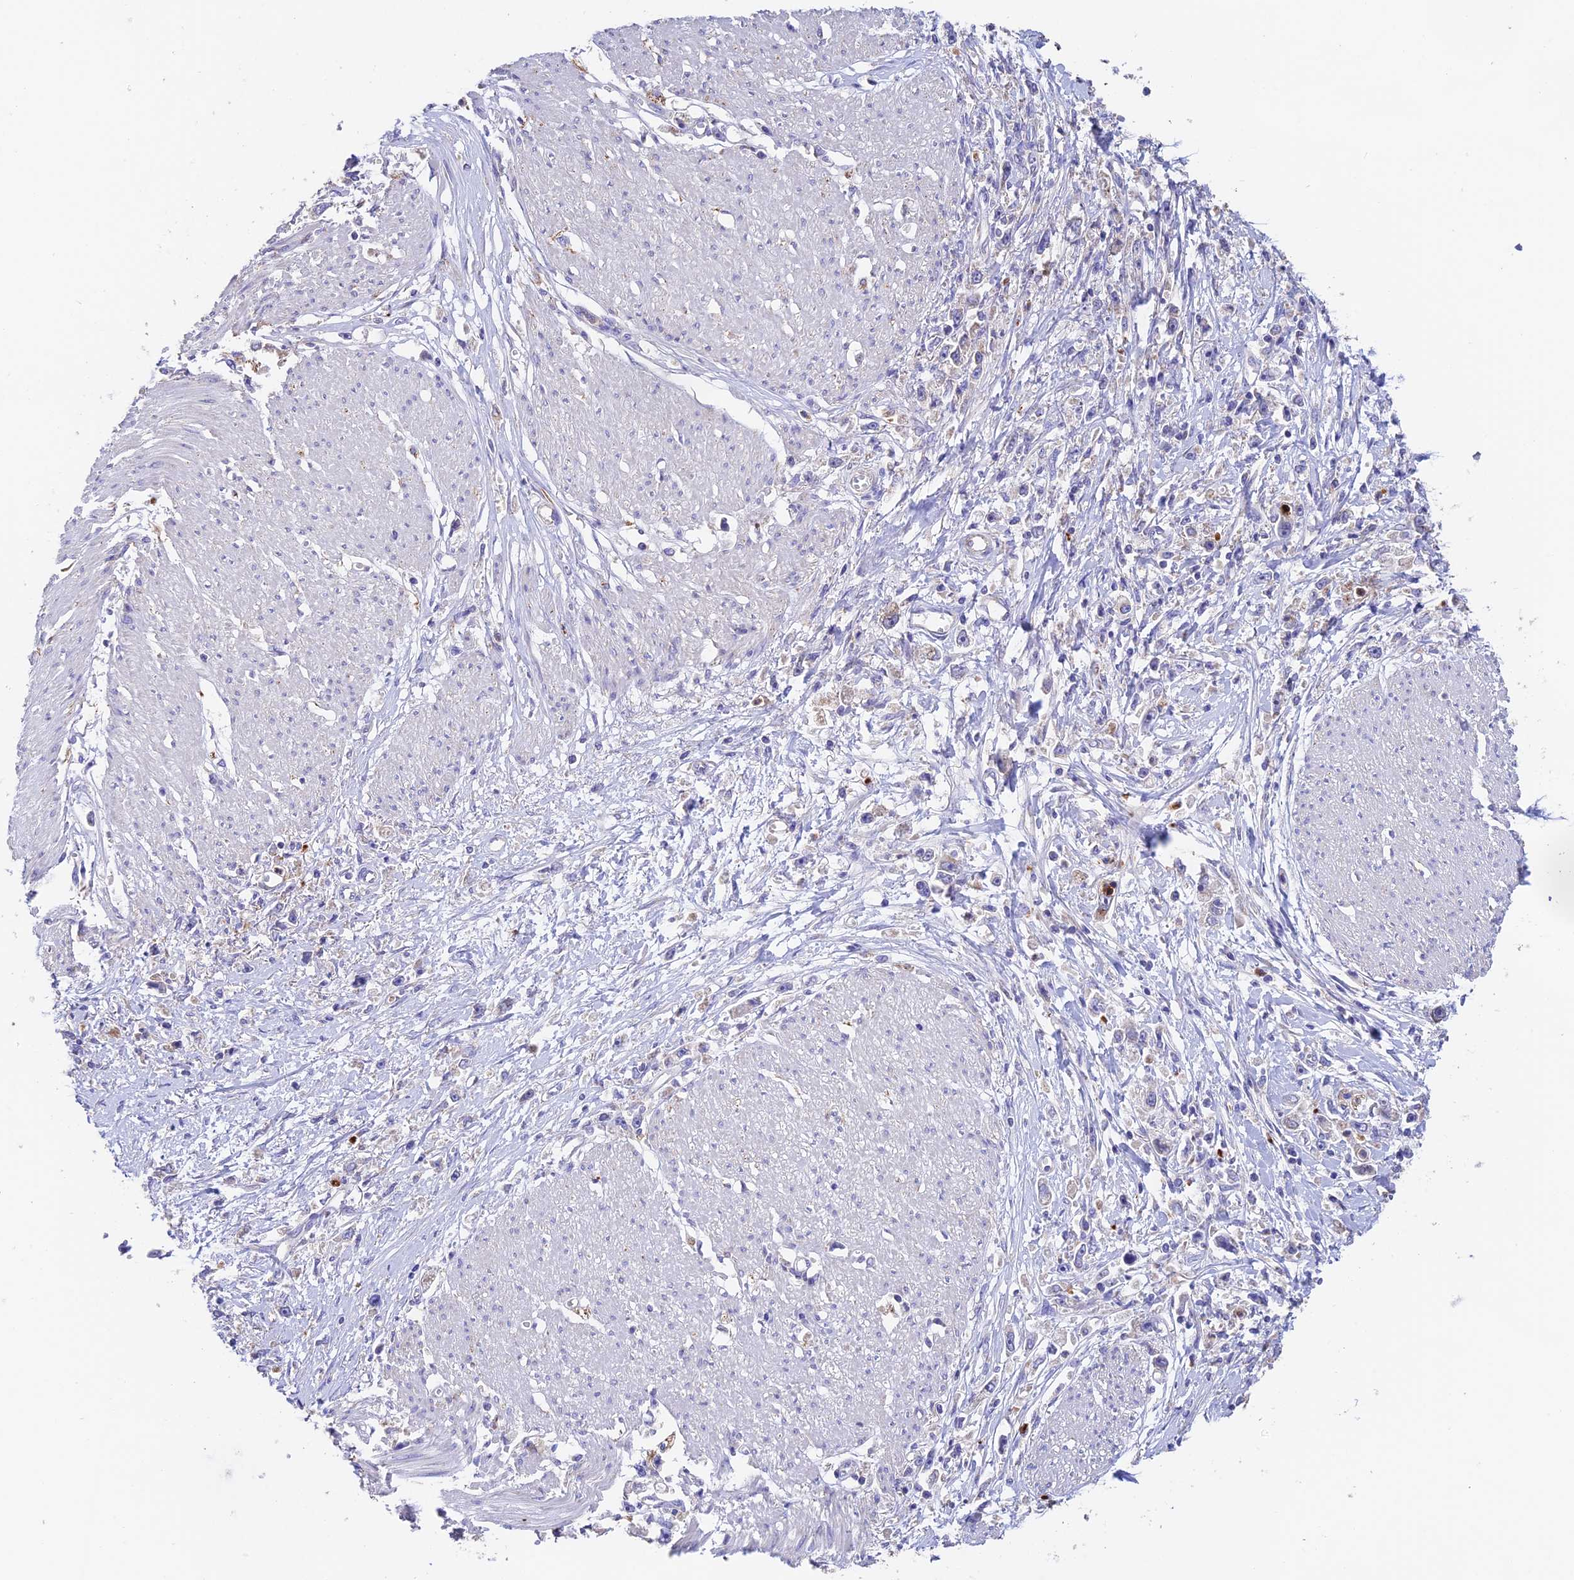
{"staining": {"intensity": "negative", "quantity": "none", "location": "none"}, "tissue": "stomach cancer", "cell_type": "Tumor cells", "image_type": "cancer", "snomed": [{"axis": "morphology", "description": "Adenocarcinoma, NOS"}, {"axis": "topography", "description": "Stomach"}], "caption": "Human stomach cancer stained for a protein using immunohistochemistry reveals no expression in tumor cells.", "gene": "EMC3", "patient": {"sex": "female", "age": 59}}